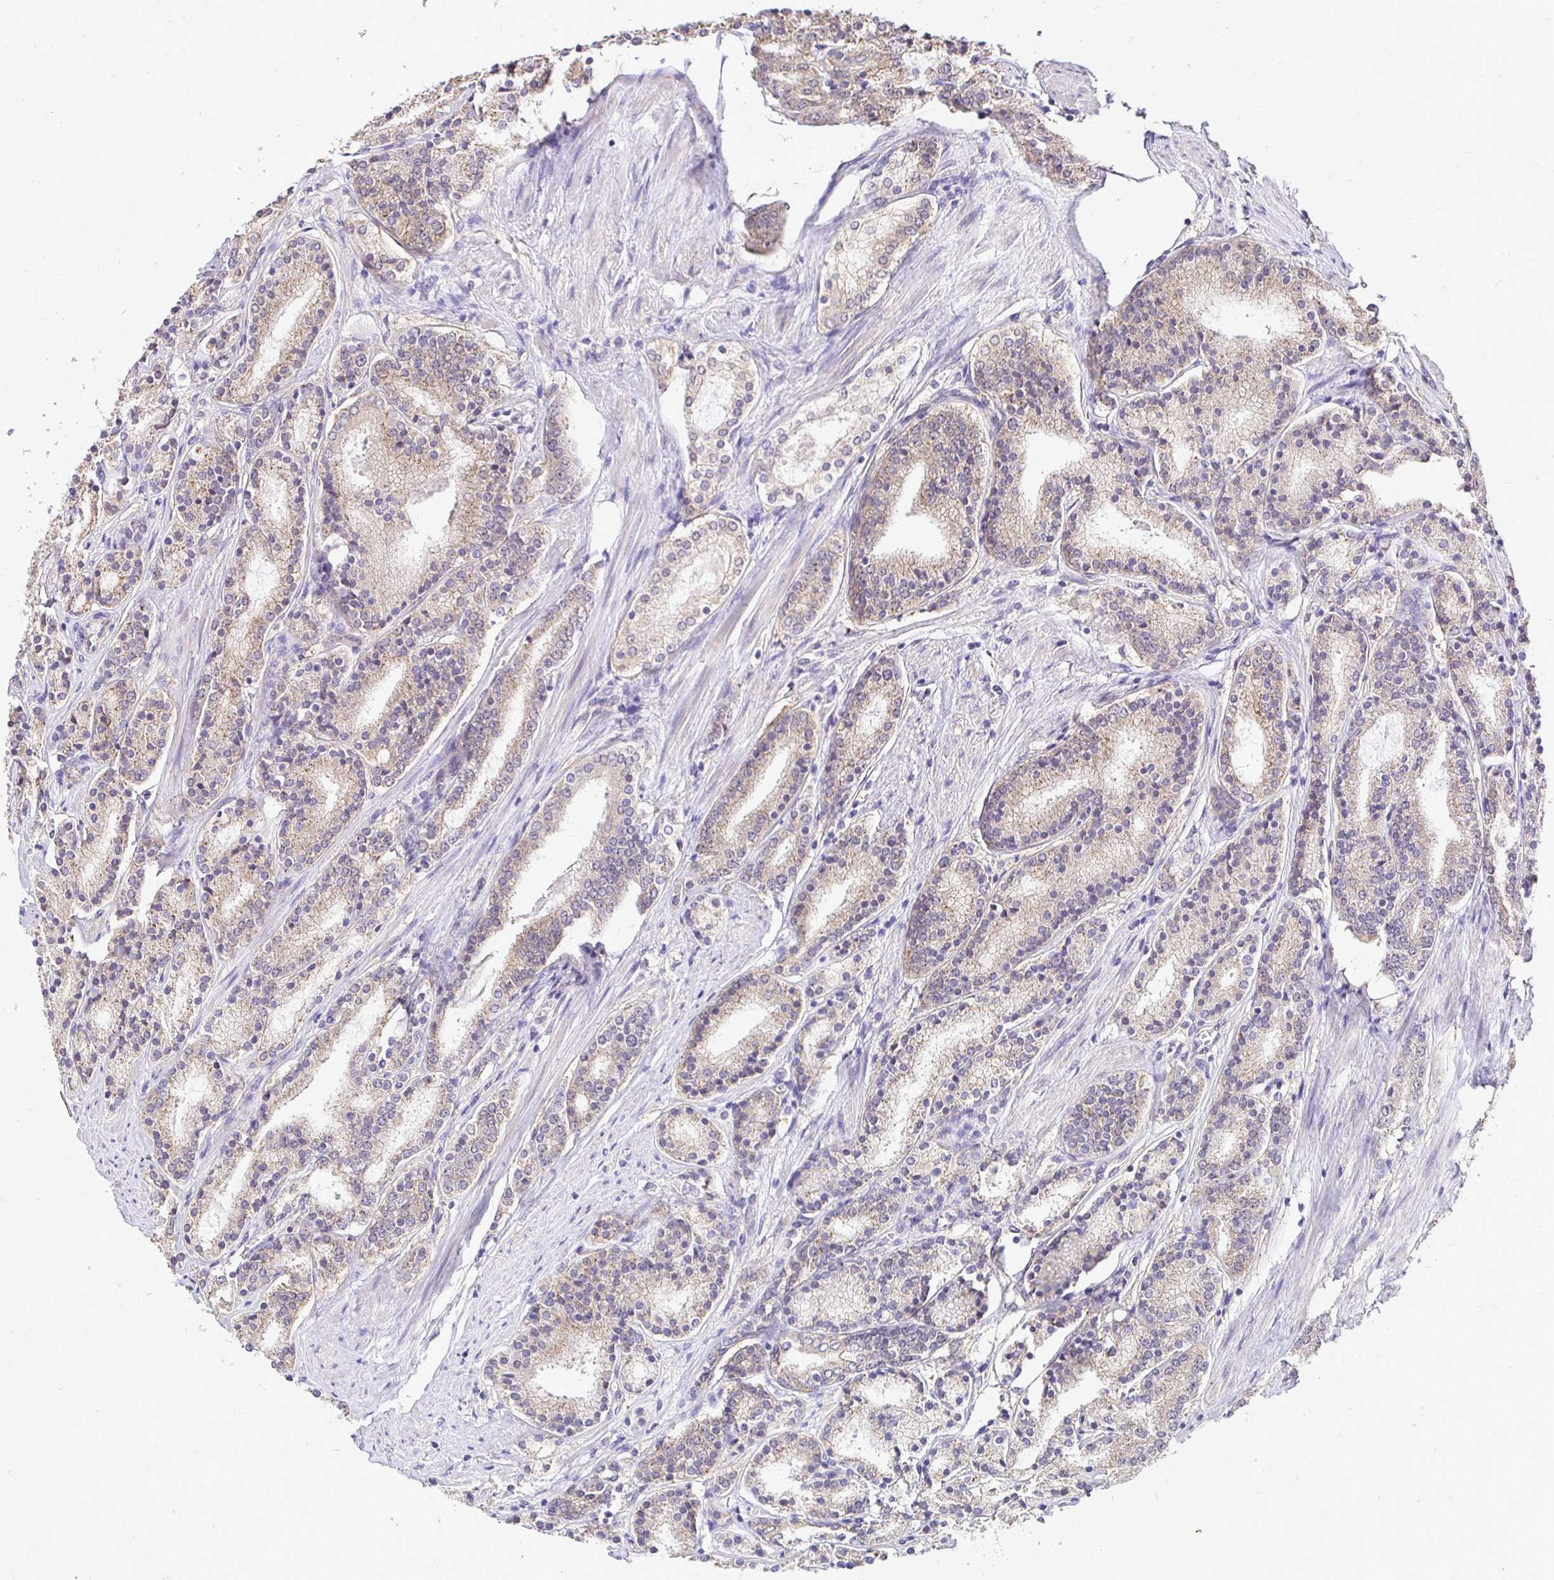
{"staining": {"intensity": "weak", "quantity": "<25%", "location": "cytoplasmic/membranous"}, "tissue": "prostate cancer", "cell_type": "Tumor cells", "image_type": "cancer", "snomed": [{"axis": "morphology", "description": "Adenocarcinoma, High grade"}, {"axis": "topography", "description": "Prostate"}], "caption": "The immunohistochemistry photomicrograph has no significant staining in tumor cells of prostate cancer tissue.", "gene": "SLC9A1", "patient": {"sex": "male", "age": 63}}